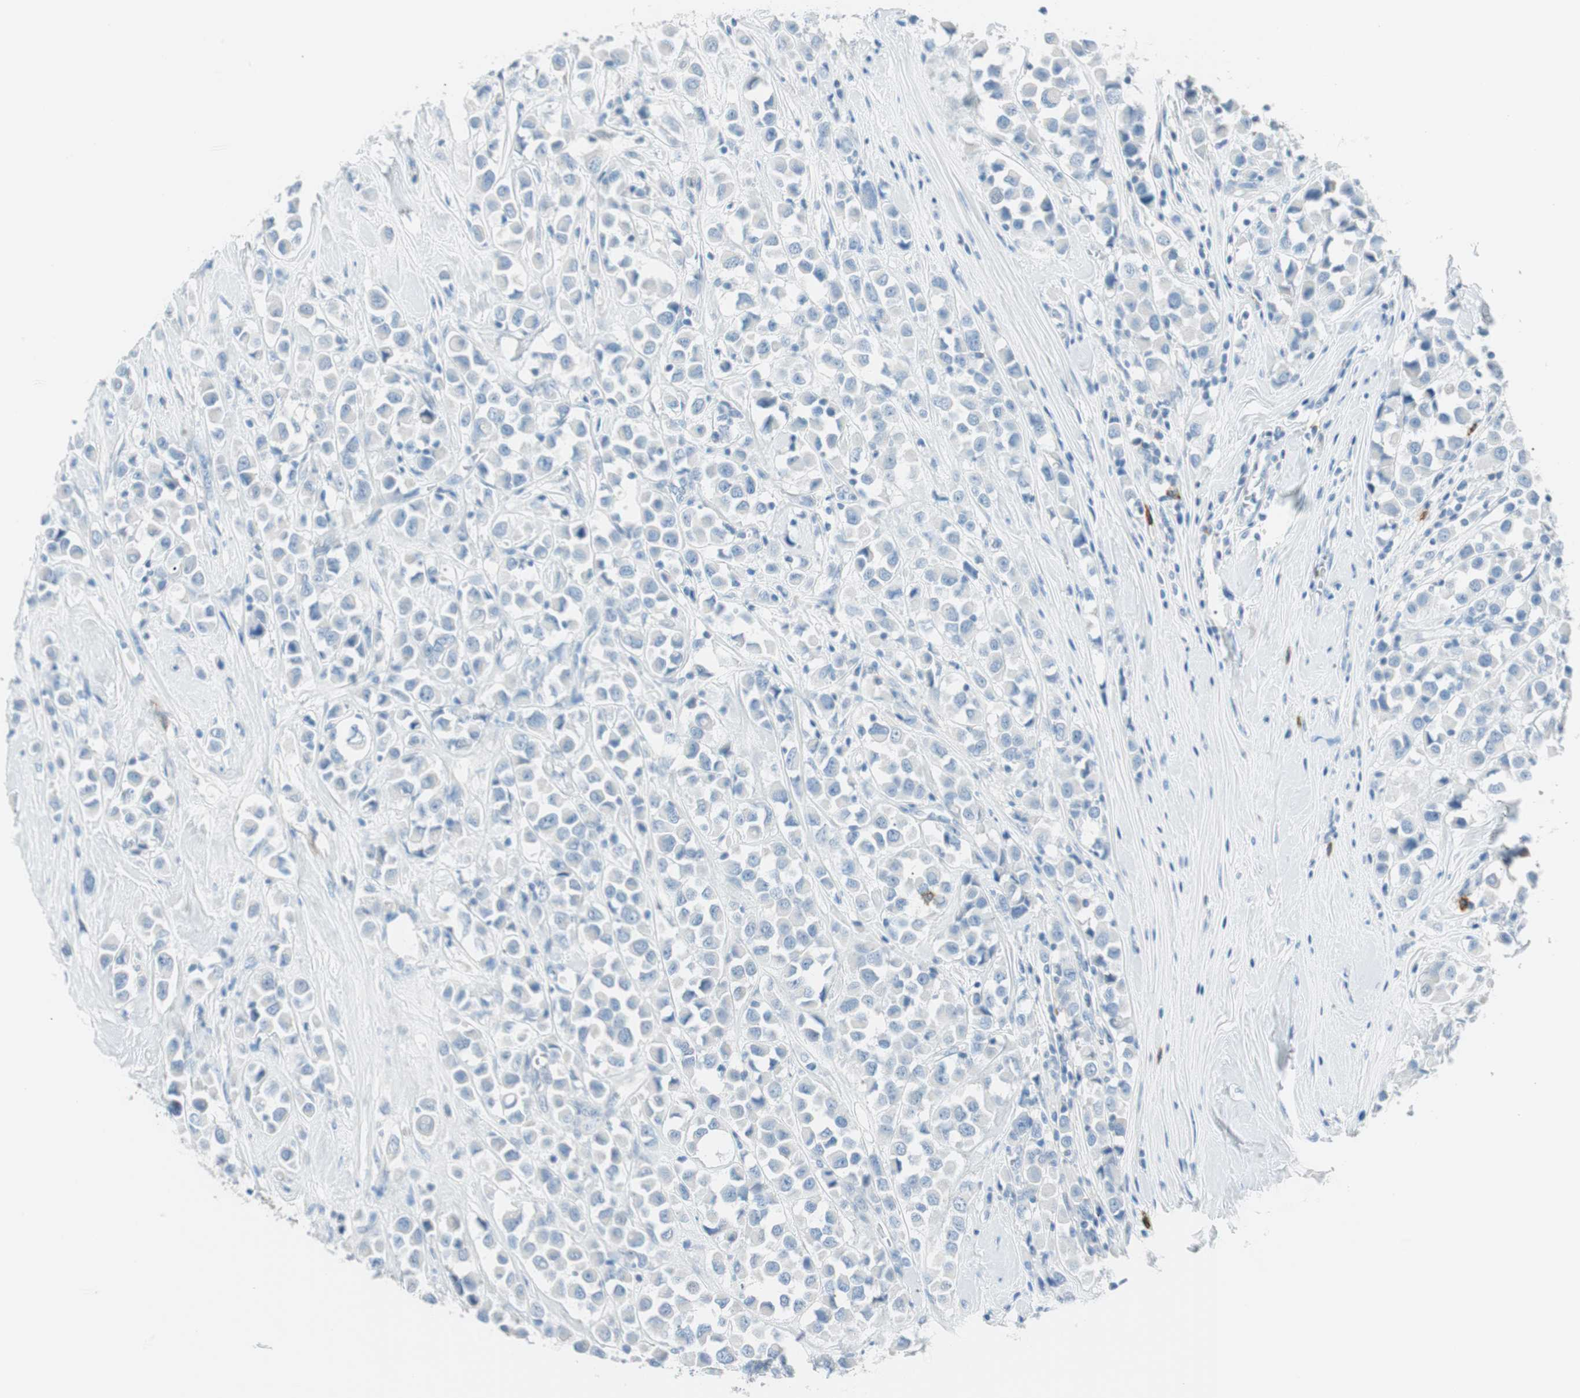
{"staining": {"intensity": "negative", "quantity": "none", "location": "none"}, "tissue": "breast cancer", "cell_type": "Tumor cells", "image_type": "cancer", "snomed": [{"axis": "morphology", "description": "Duct carcinoma"}, {"axis": "topography", "description": "Breast"}], "caption": "Invasive ductal carcinoma (breast) stained for a protein using IHC demonstrates no expression tumor cells.", "gene": "TNFRSF13C", "patient": {"sex": "female", "age": 61}}